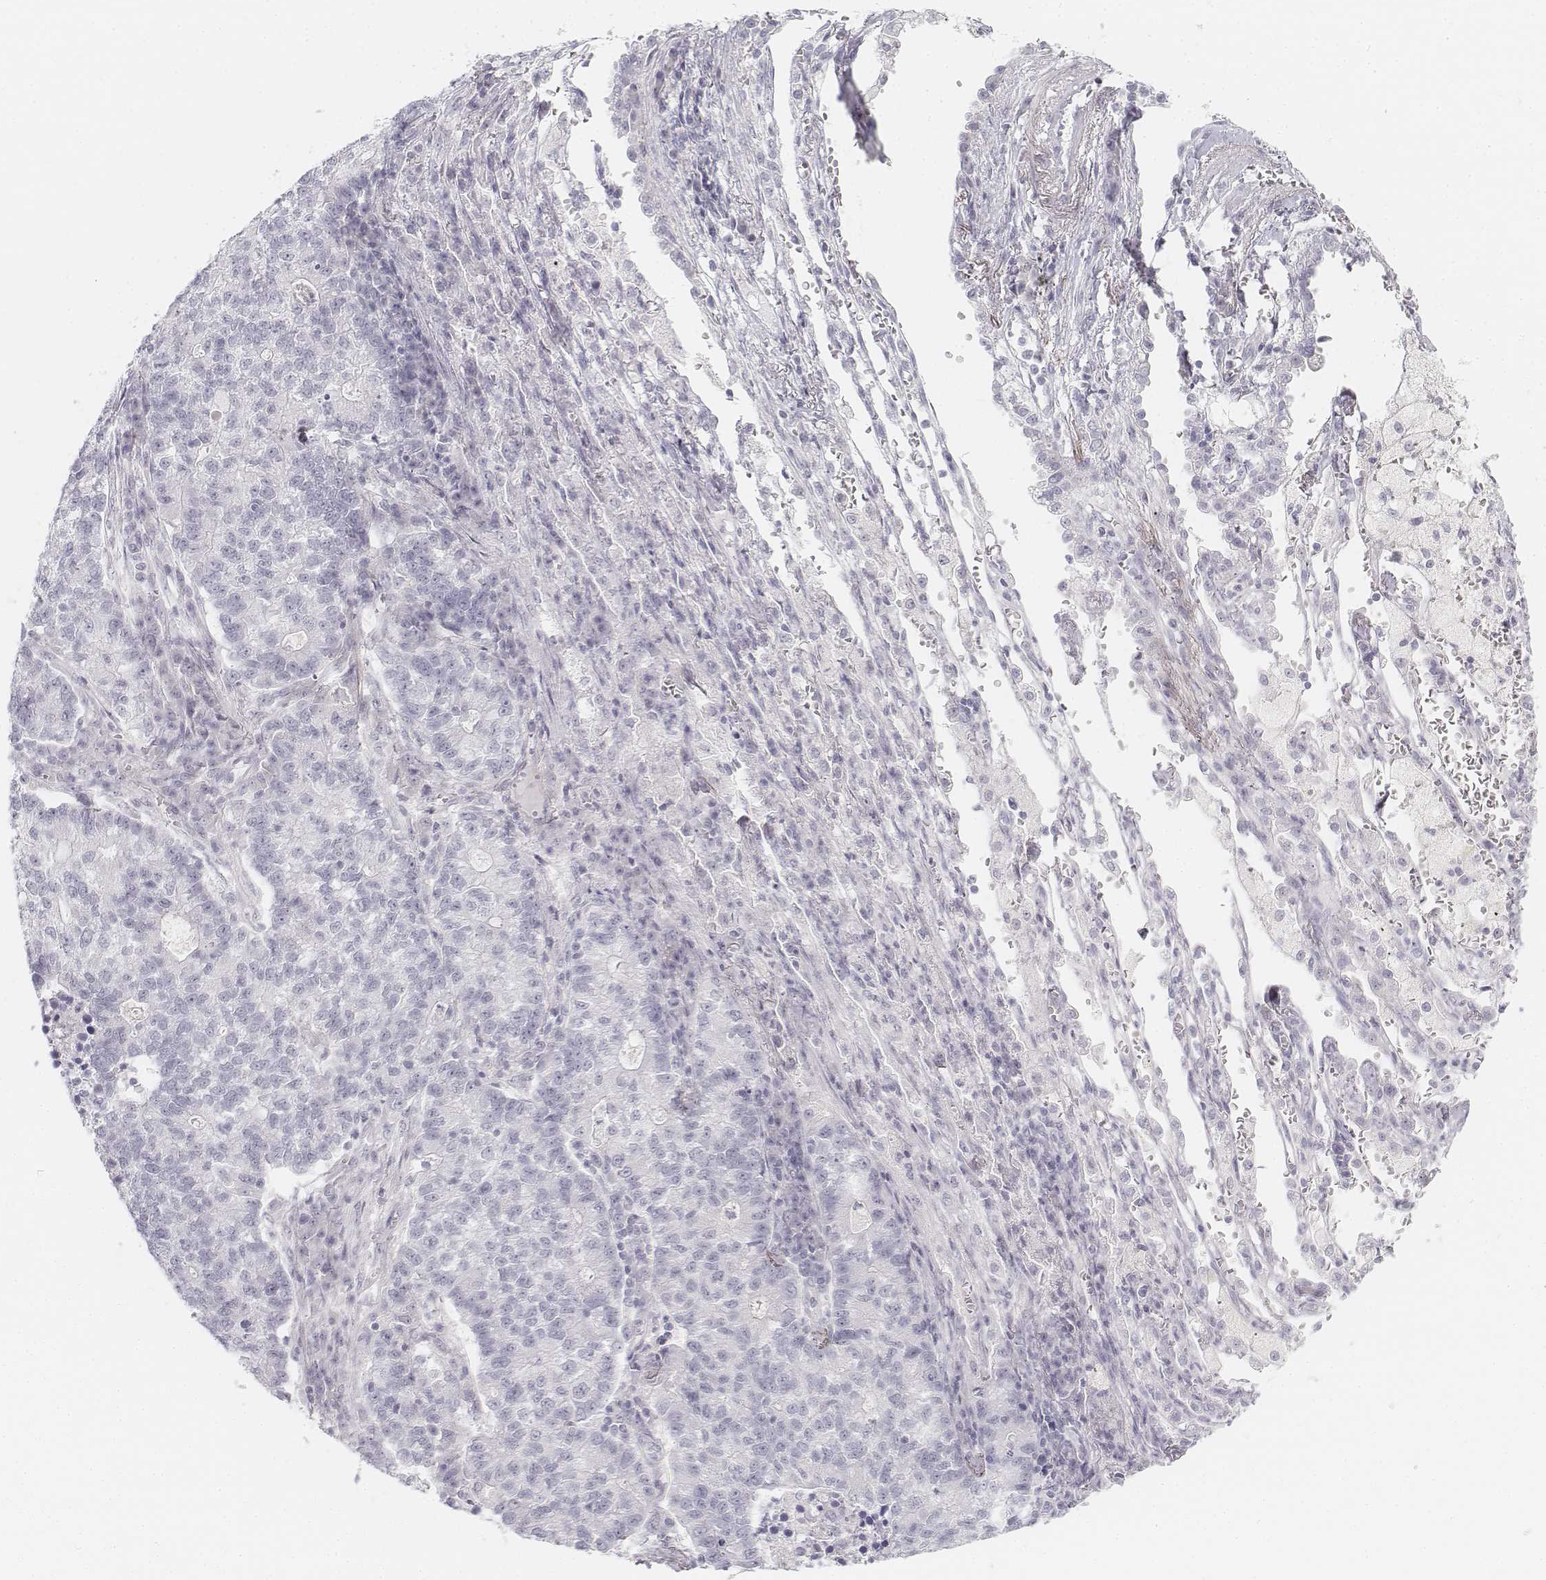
{"staining": {"intensity": "negative", "quantity": "none", "location": "none"}, "tissue": "lung cancer", "cell_type": "Tumor cells", "image_type": "cancer", "snomed": [{"axis": "morphology", "description": "Adenocarcinoma, NOS"}, {"axis": "topography", "description": "Lung"}], "caption": "Lung adenocarcinoma was stained to show a protein in brown. There is no significant positivity in tumor cells.", "gene": "KRT25", "patient": {"sex": "male", "age": 57}}